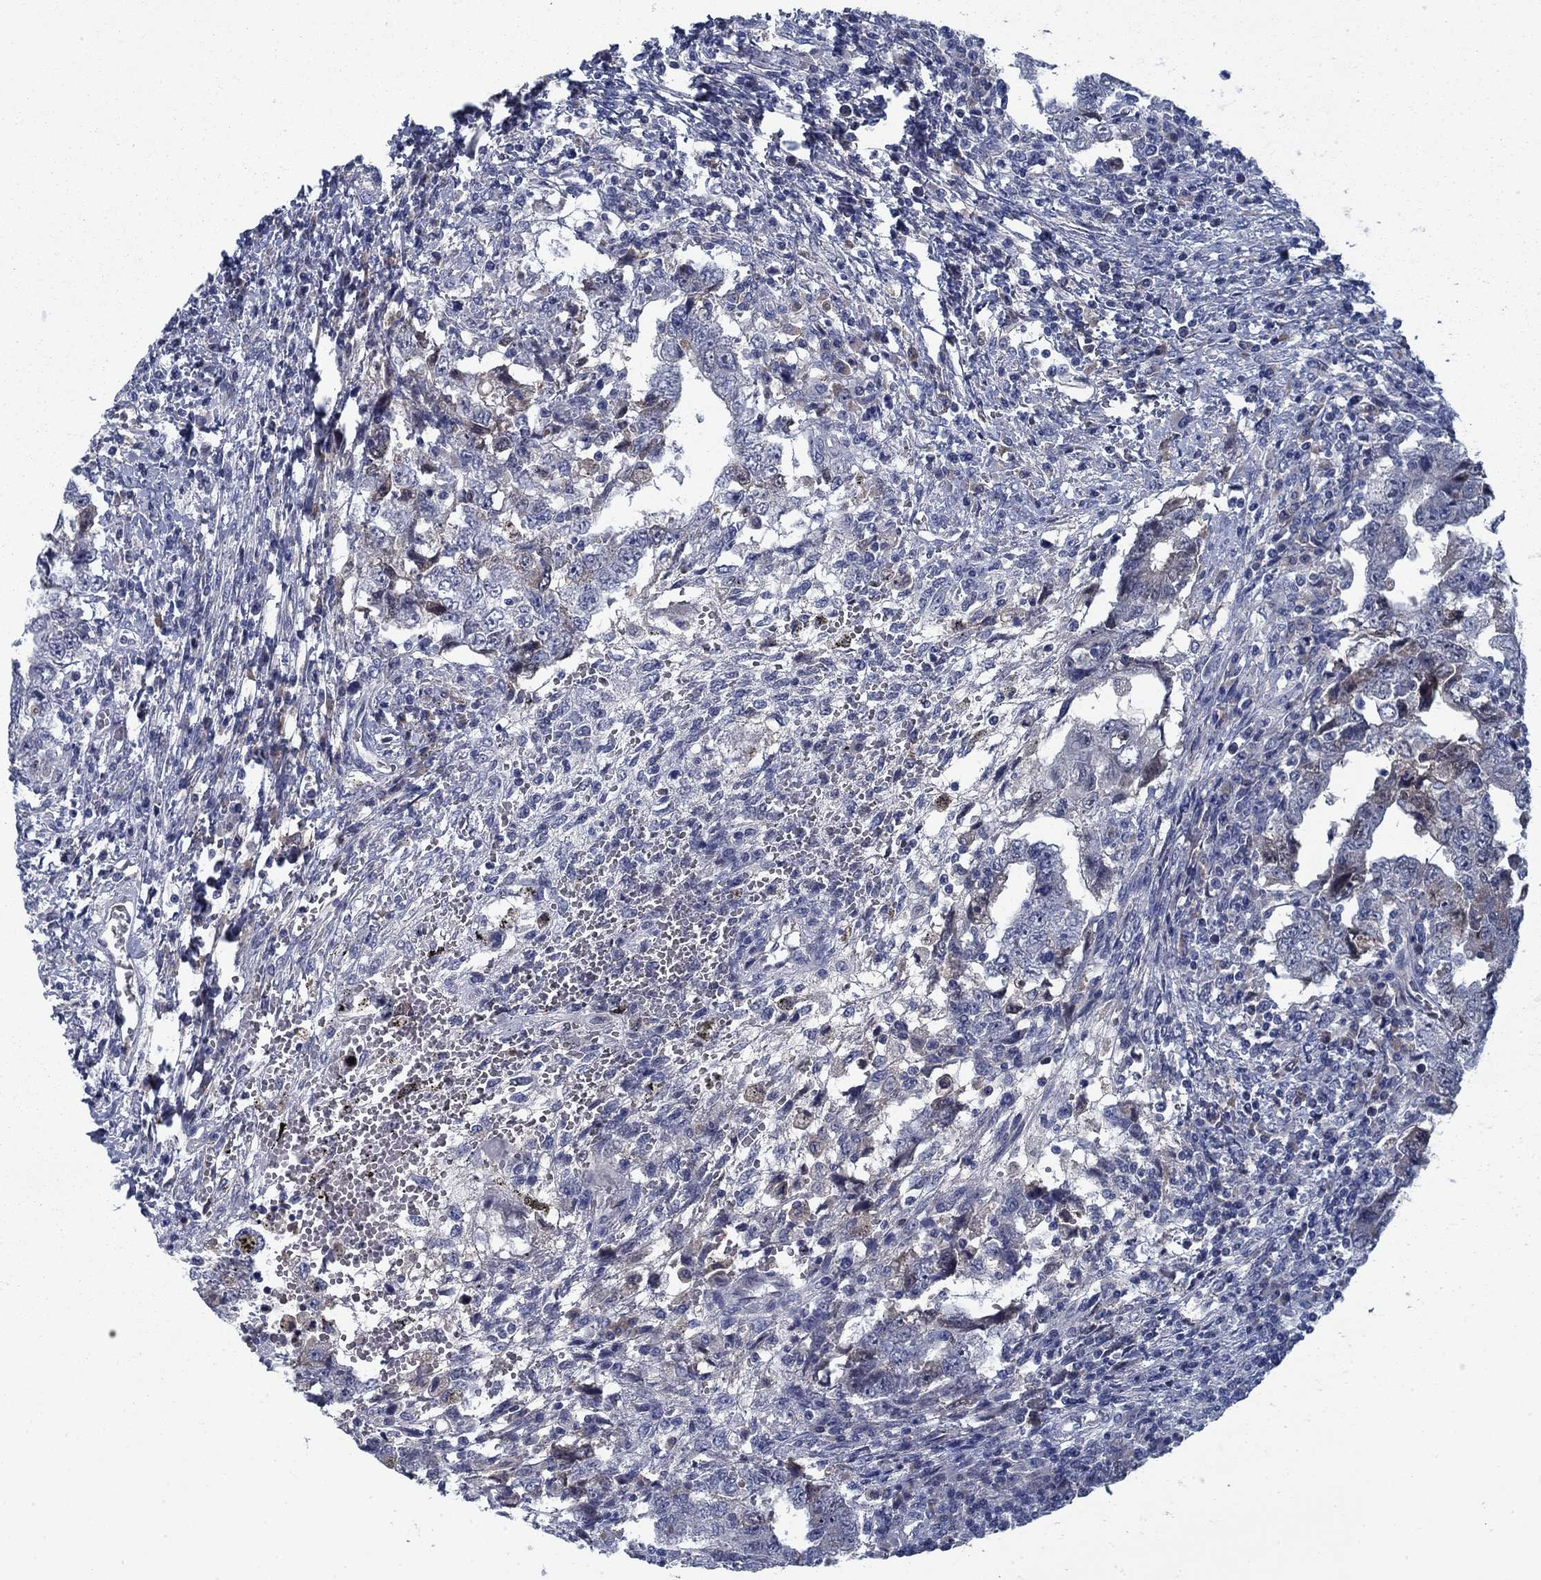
{"staining": {"intensity": "negative", "quantity": "none", "location": "none"}, "tissue": "testis cancer", "cell_type": "Tumor cells", "image_type": "cancer", "snomed": [{"axis": "morphology", "description": "Carcinoma, Embryonal, NOS"}, {"axis": "topography", "description": "Testis"}], "caption": "Testis embryonal carcinoma was stained to show a protein in brown. There is no significant staining in tumor cells.", "gene": "PNMA8A", "patient": {"sex": "male", "age": 26}}